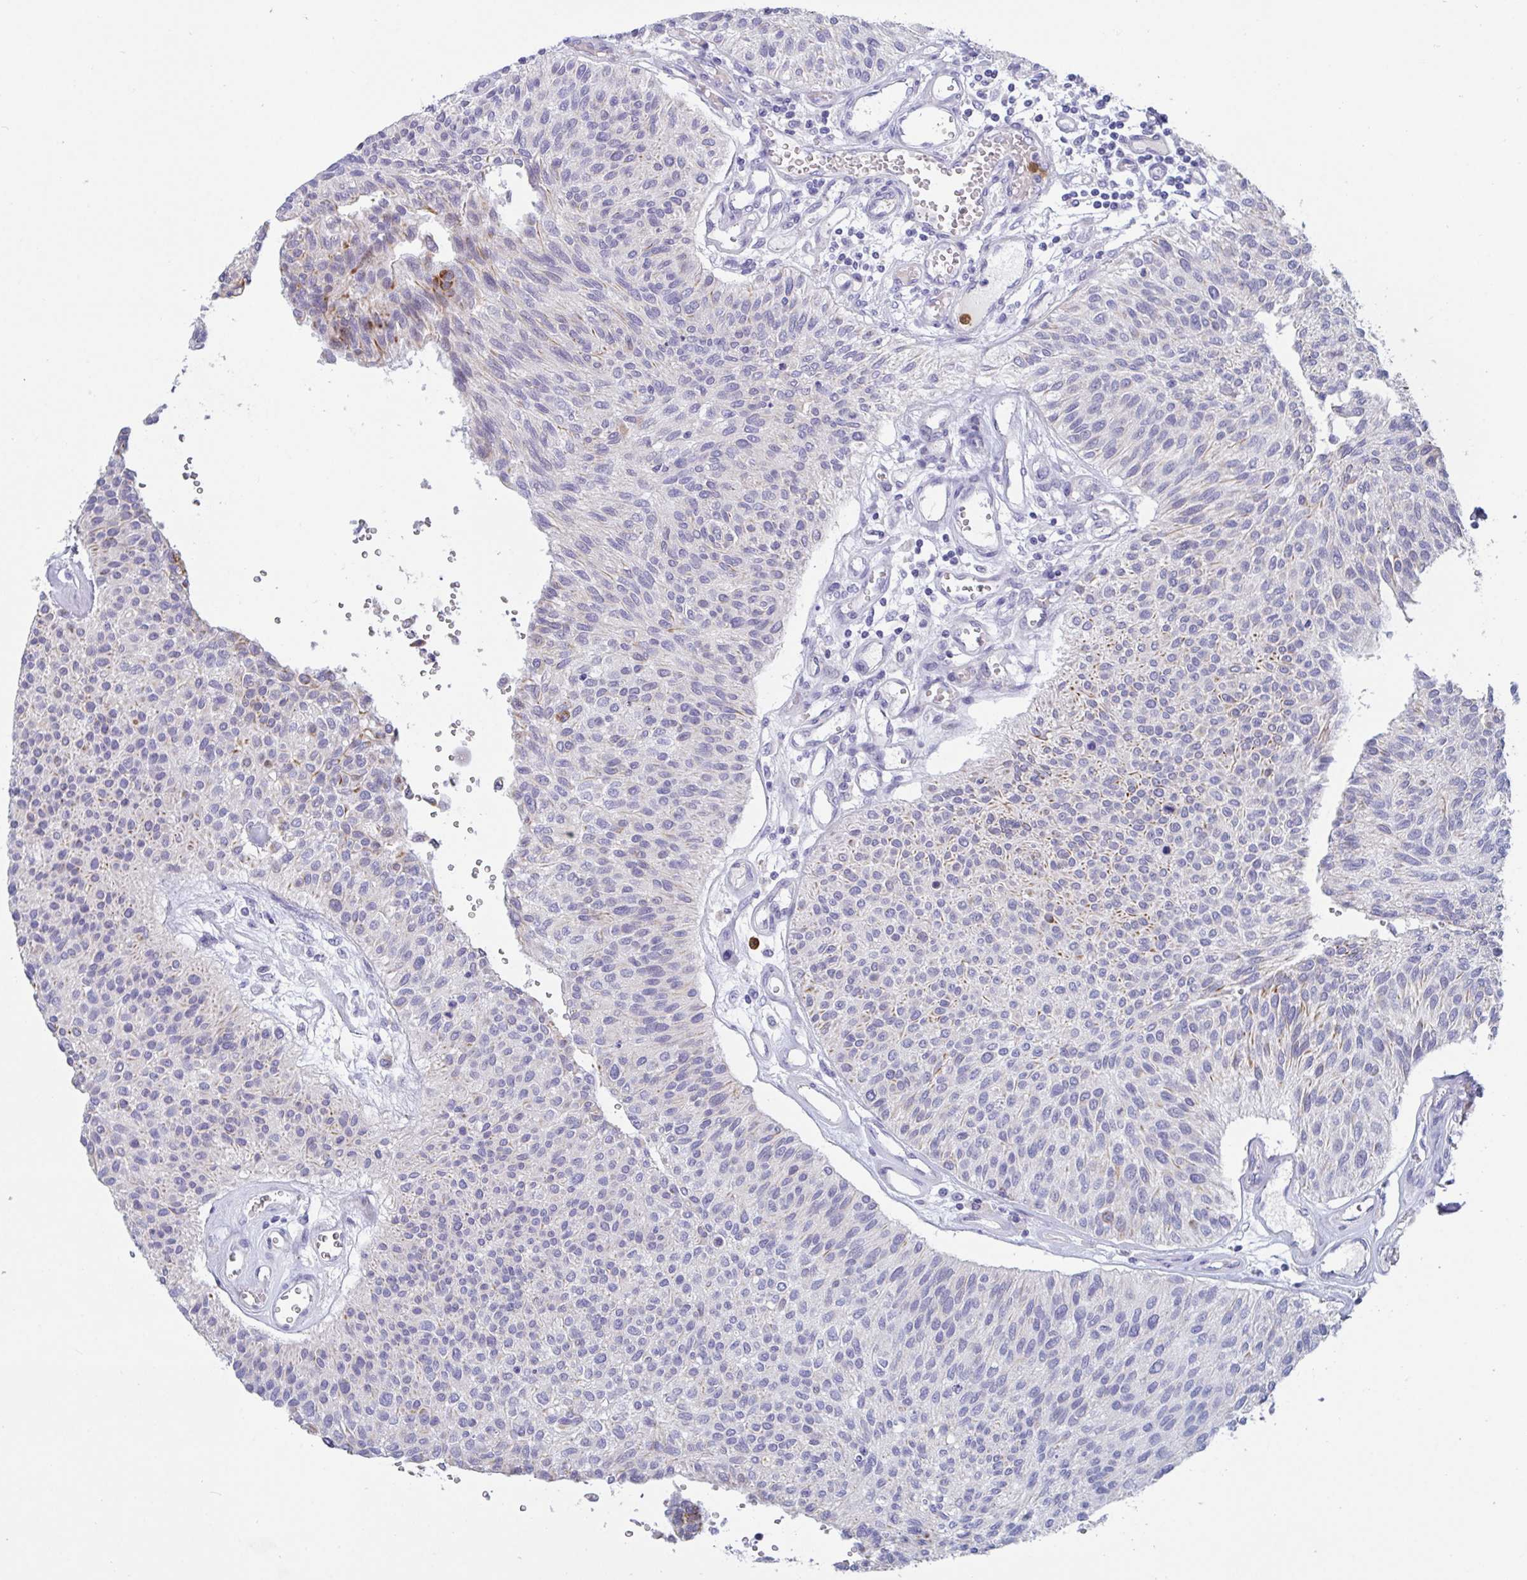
{"staining": {"intensity": "weak", "quantity": "<25%", "location": "cytoplasmic/membranous"}, "tissue": "urothelial cancer", "cell_type": "Tumor cells", "image_type": "cancer", "snomed": [{"axis": "morphology", "description": "Urothelial carcinoma, NOS"}, {"axis": "topography", "description": "Urinary bladder"}], "caption": "An IHC histopathology image of urothelial cancer is shown. There is no staining in tumor cells of urothelial cancer. (DAB (3,3'-diaminobenzidine) IHC with hematoxylin counter stain).", "gene": "TAS2R38", "patient": {"sex": "male", "age": 55}}